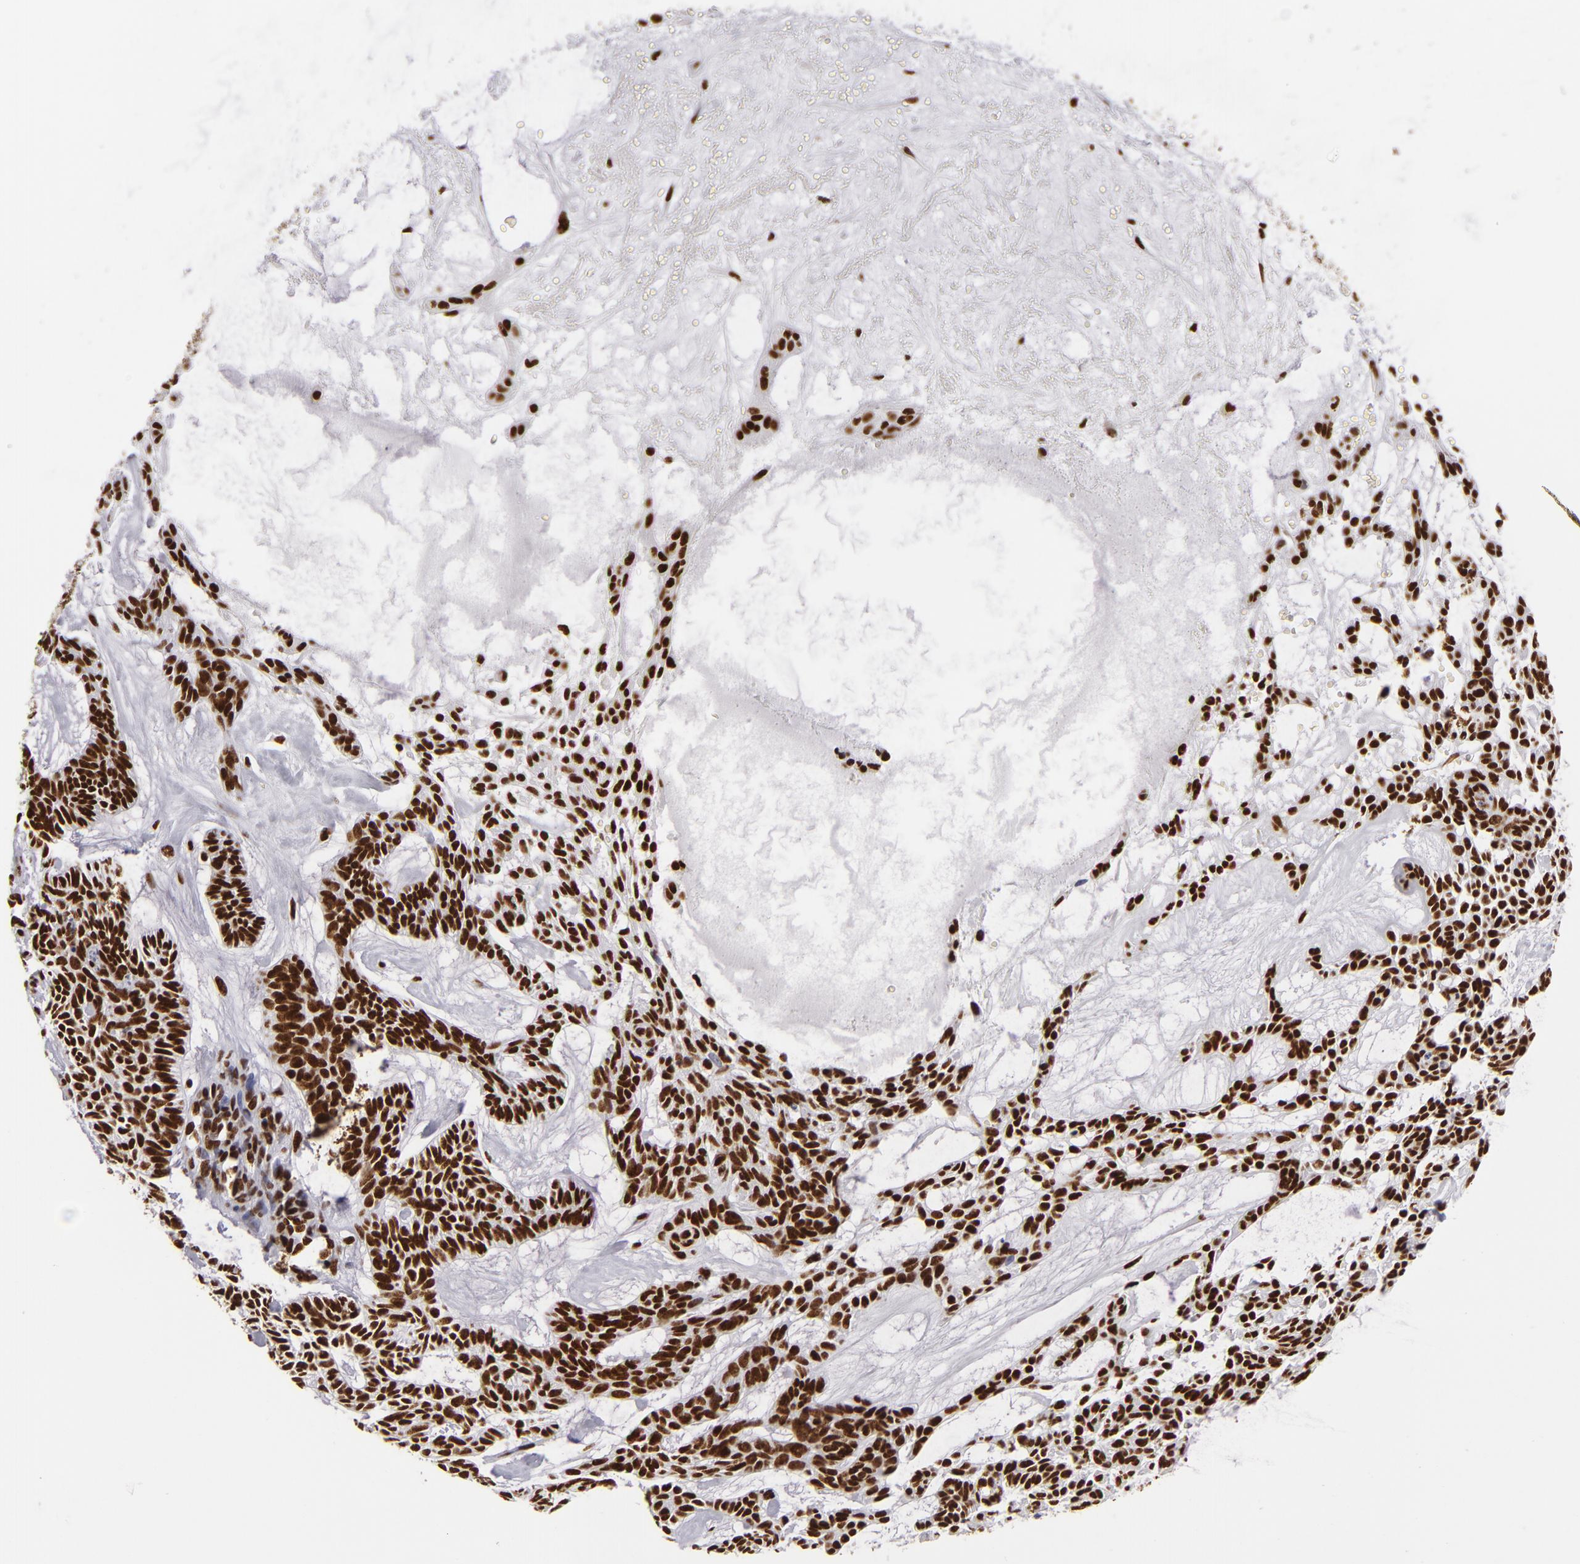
{"staining": {"intensity": "strong", "quantity": ">75%", "location": "nuclear"}, "tissue": "skin cancer", "cell_type": "Tumor cells", "image_type": "cancer", "snomed": [{"axis": "morphology", "description": "Basal cell carcinoma"}, {"axis": "topography", "description": "Skin"}], "caption": "Brown immunohistochemical staining in skin basal cell carcinoma displays strong nuclear staining in about >75% of tumor cells. The staining was performed using DAB, with brown indicating positive protein expression. Nuclei are stained blue with hematoxylin.", "gene": "SAFB", "patient": {"sex": "male", "age": 75}}